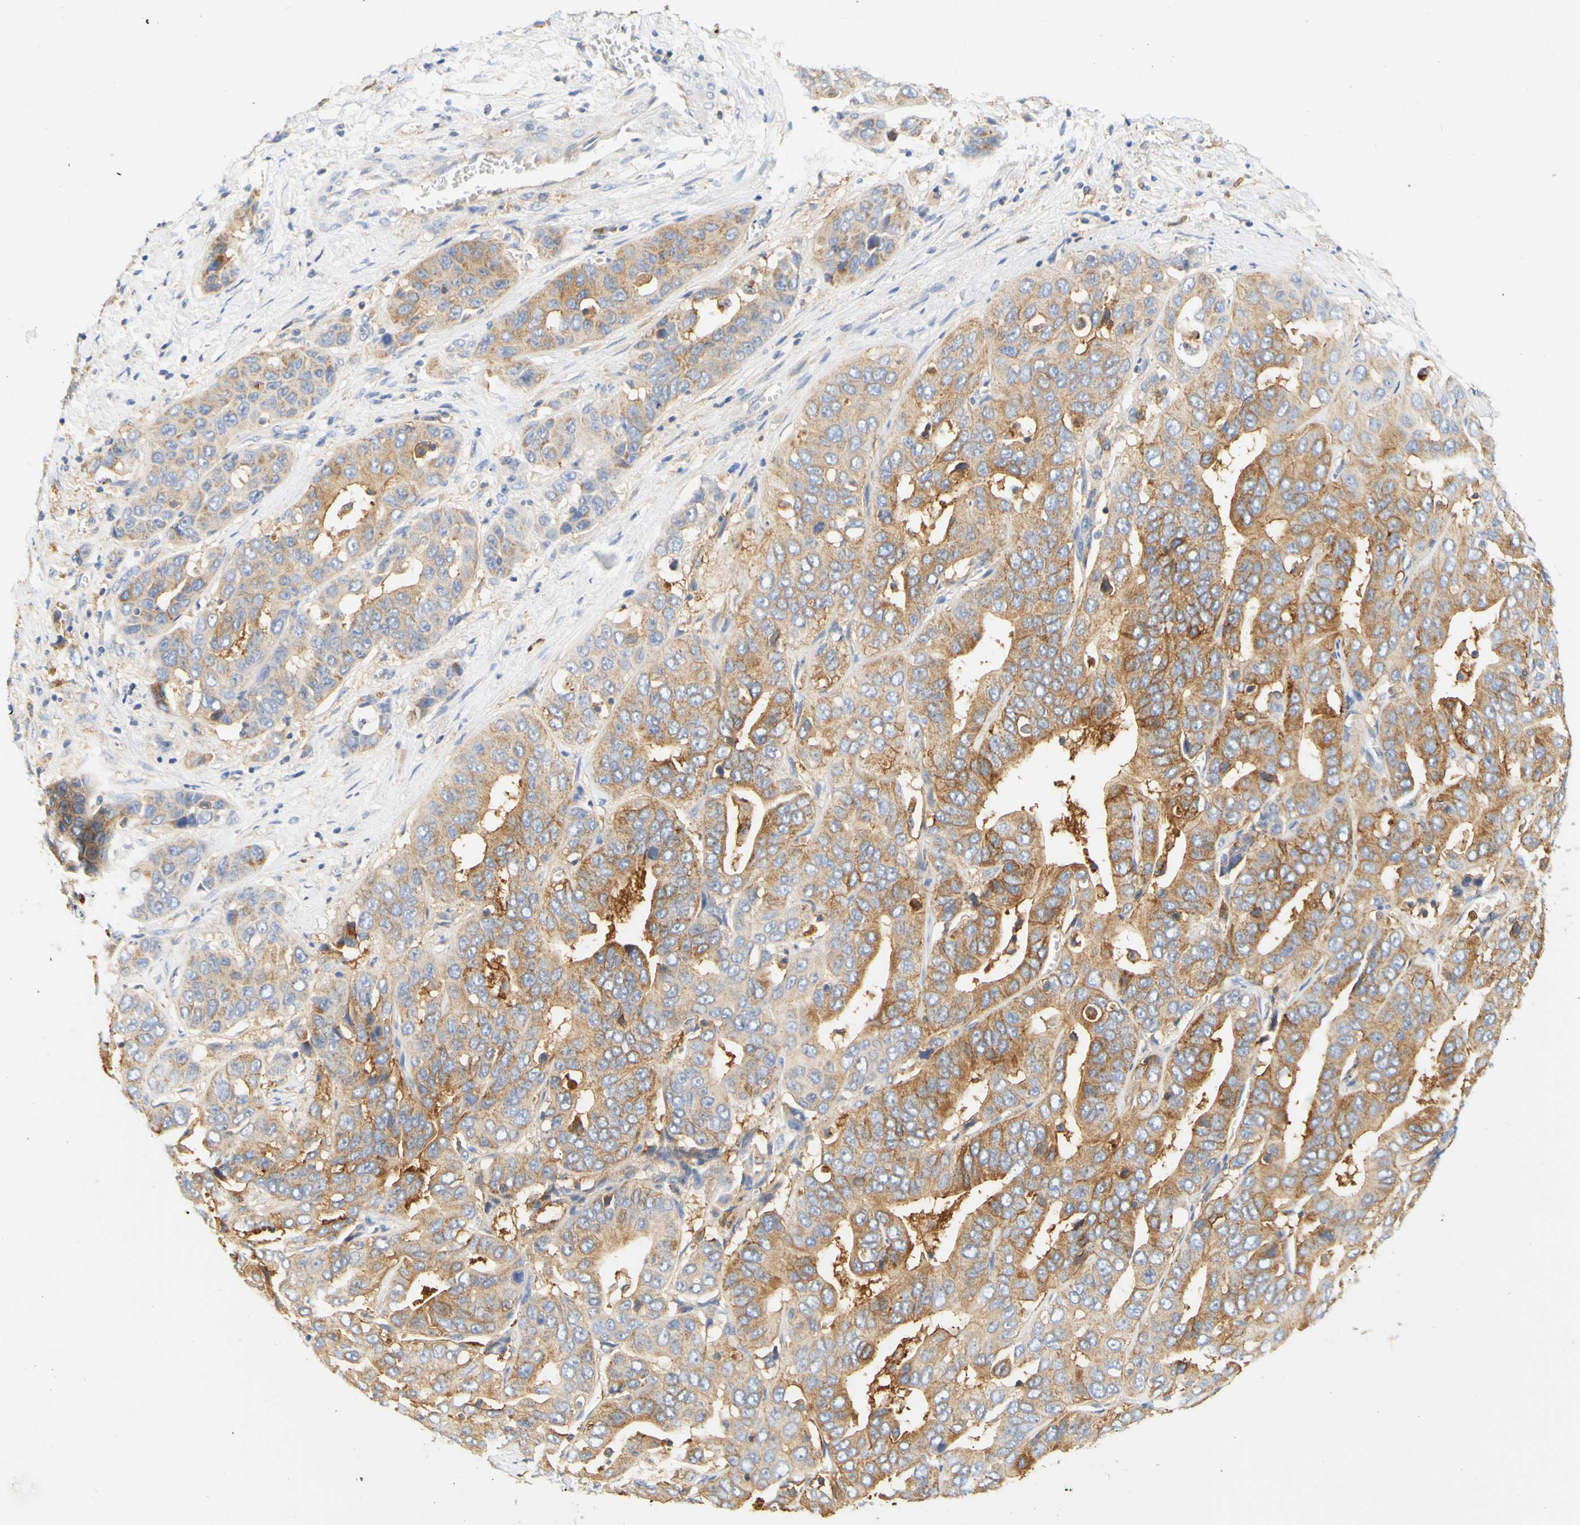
{"staining": {"intensity": "moderate", "quantity": ">75%", "location": "cytoplasmic/membranous"}, "tissue": "liver cancer", "cell_type": "Tumor cells", "image_type": "cancer", "snomed": [{"axis": "morphology", "description": "Cholangiocarcinoma"}, {"axis": "topography", "description": "Liver"}], "caption": "Immunohistochemical staining of human liver cholangiocarcinoma displays medium levels of moderate cytoplasmic/membranous expression in about >75% of tumor cells.", "gene": "PCDH7", "patient": {"sex": "female", "age": 52}}